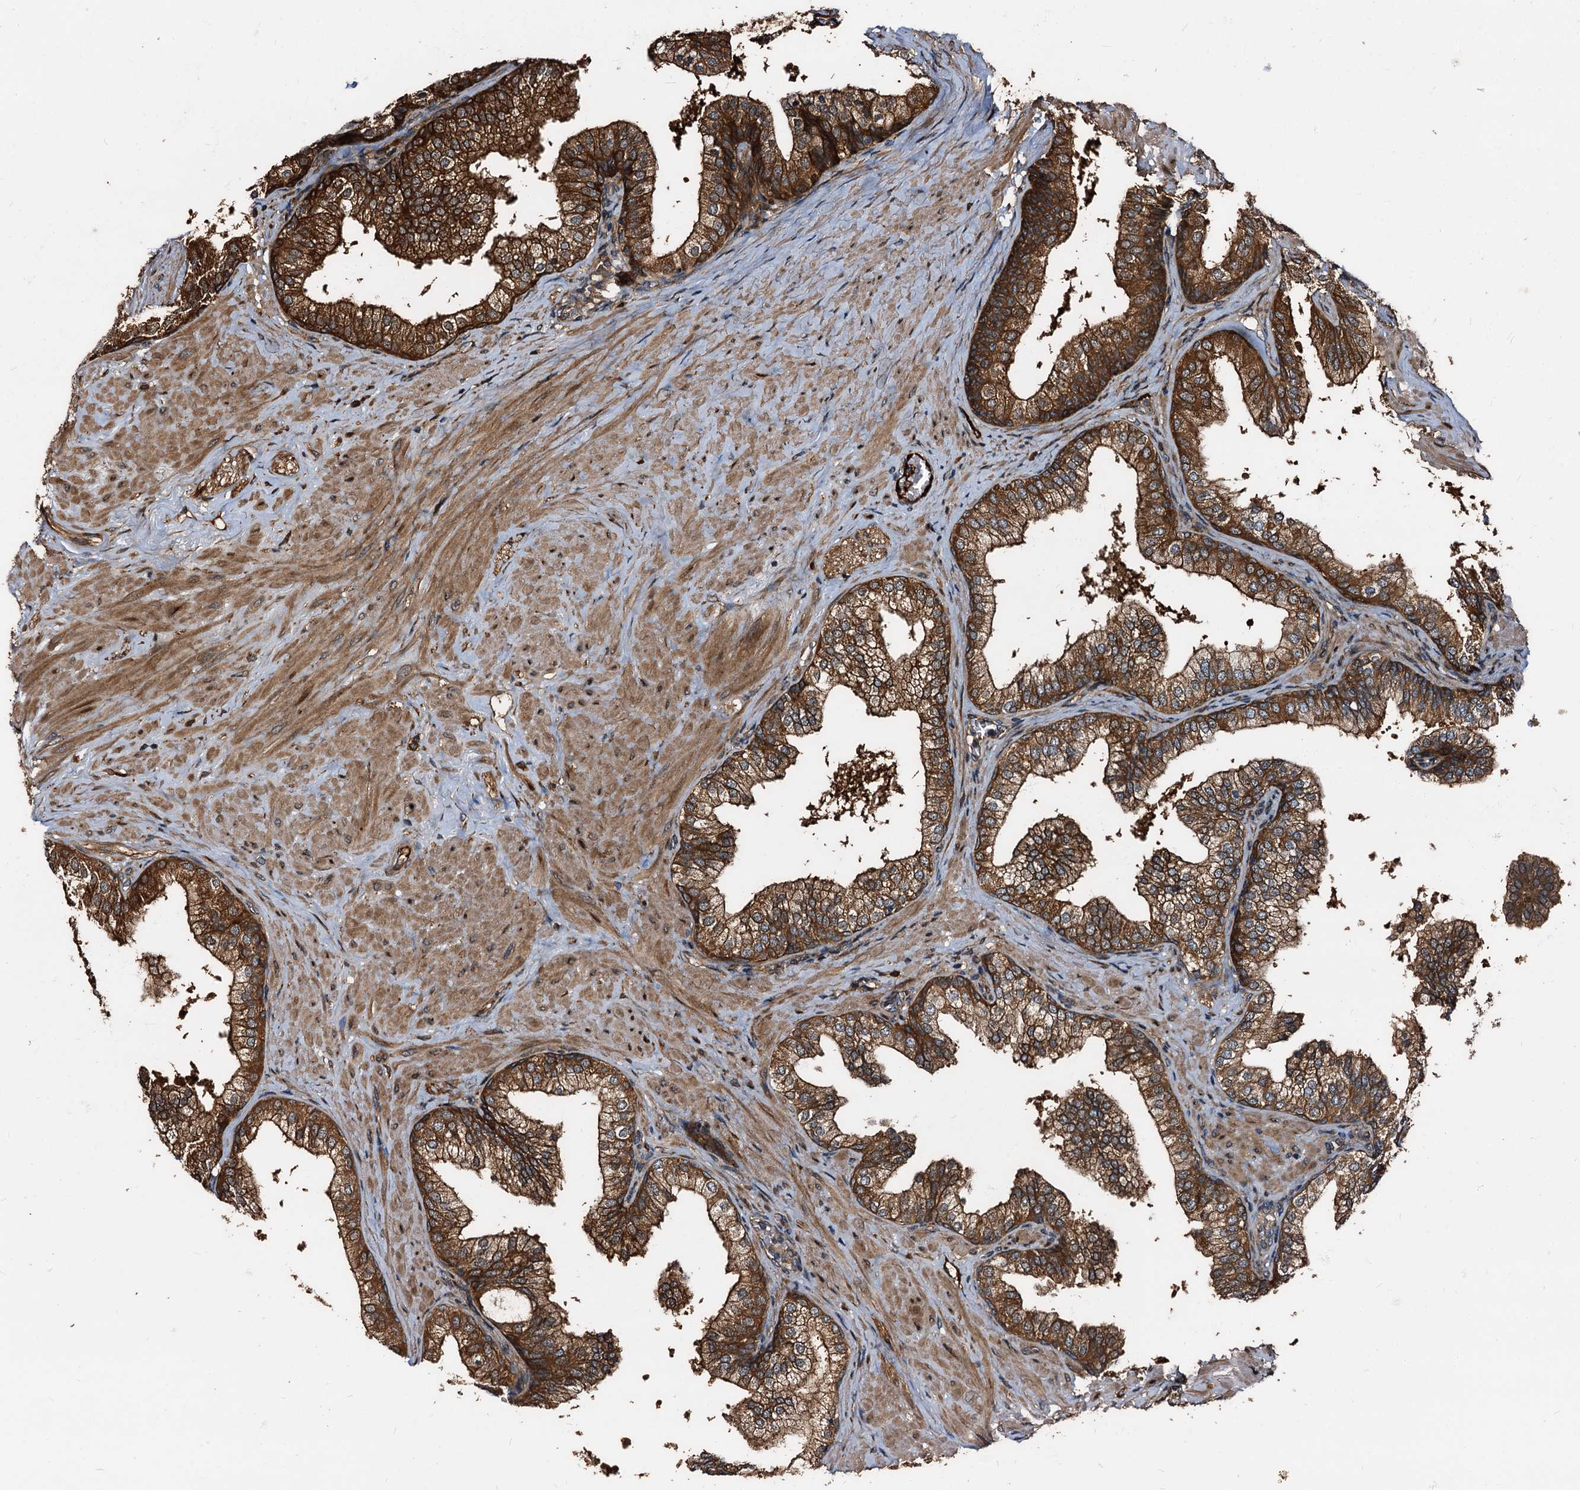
{"staining": {"intensity": "strong", "quantity": ">75%", "location": "cytoplasmic/membranous"}, "tissue": "prostate", "cell_type": "Glandular cells", "image_type": "normal", "snomed": [{"axis": "morphology", "description": "Normal tissue, NOS"}, {"axis": "topography", "description": "Prostate"}], "caption": "A brown stain labels strong cytoplasmic/membranous expression of a protein in glandular cells of benign human prostate.", "gene": "PEX5", "patient": {"sex": "male", "age": 60}}